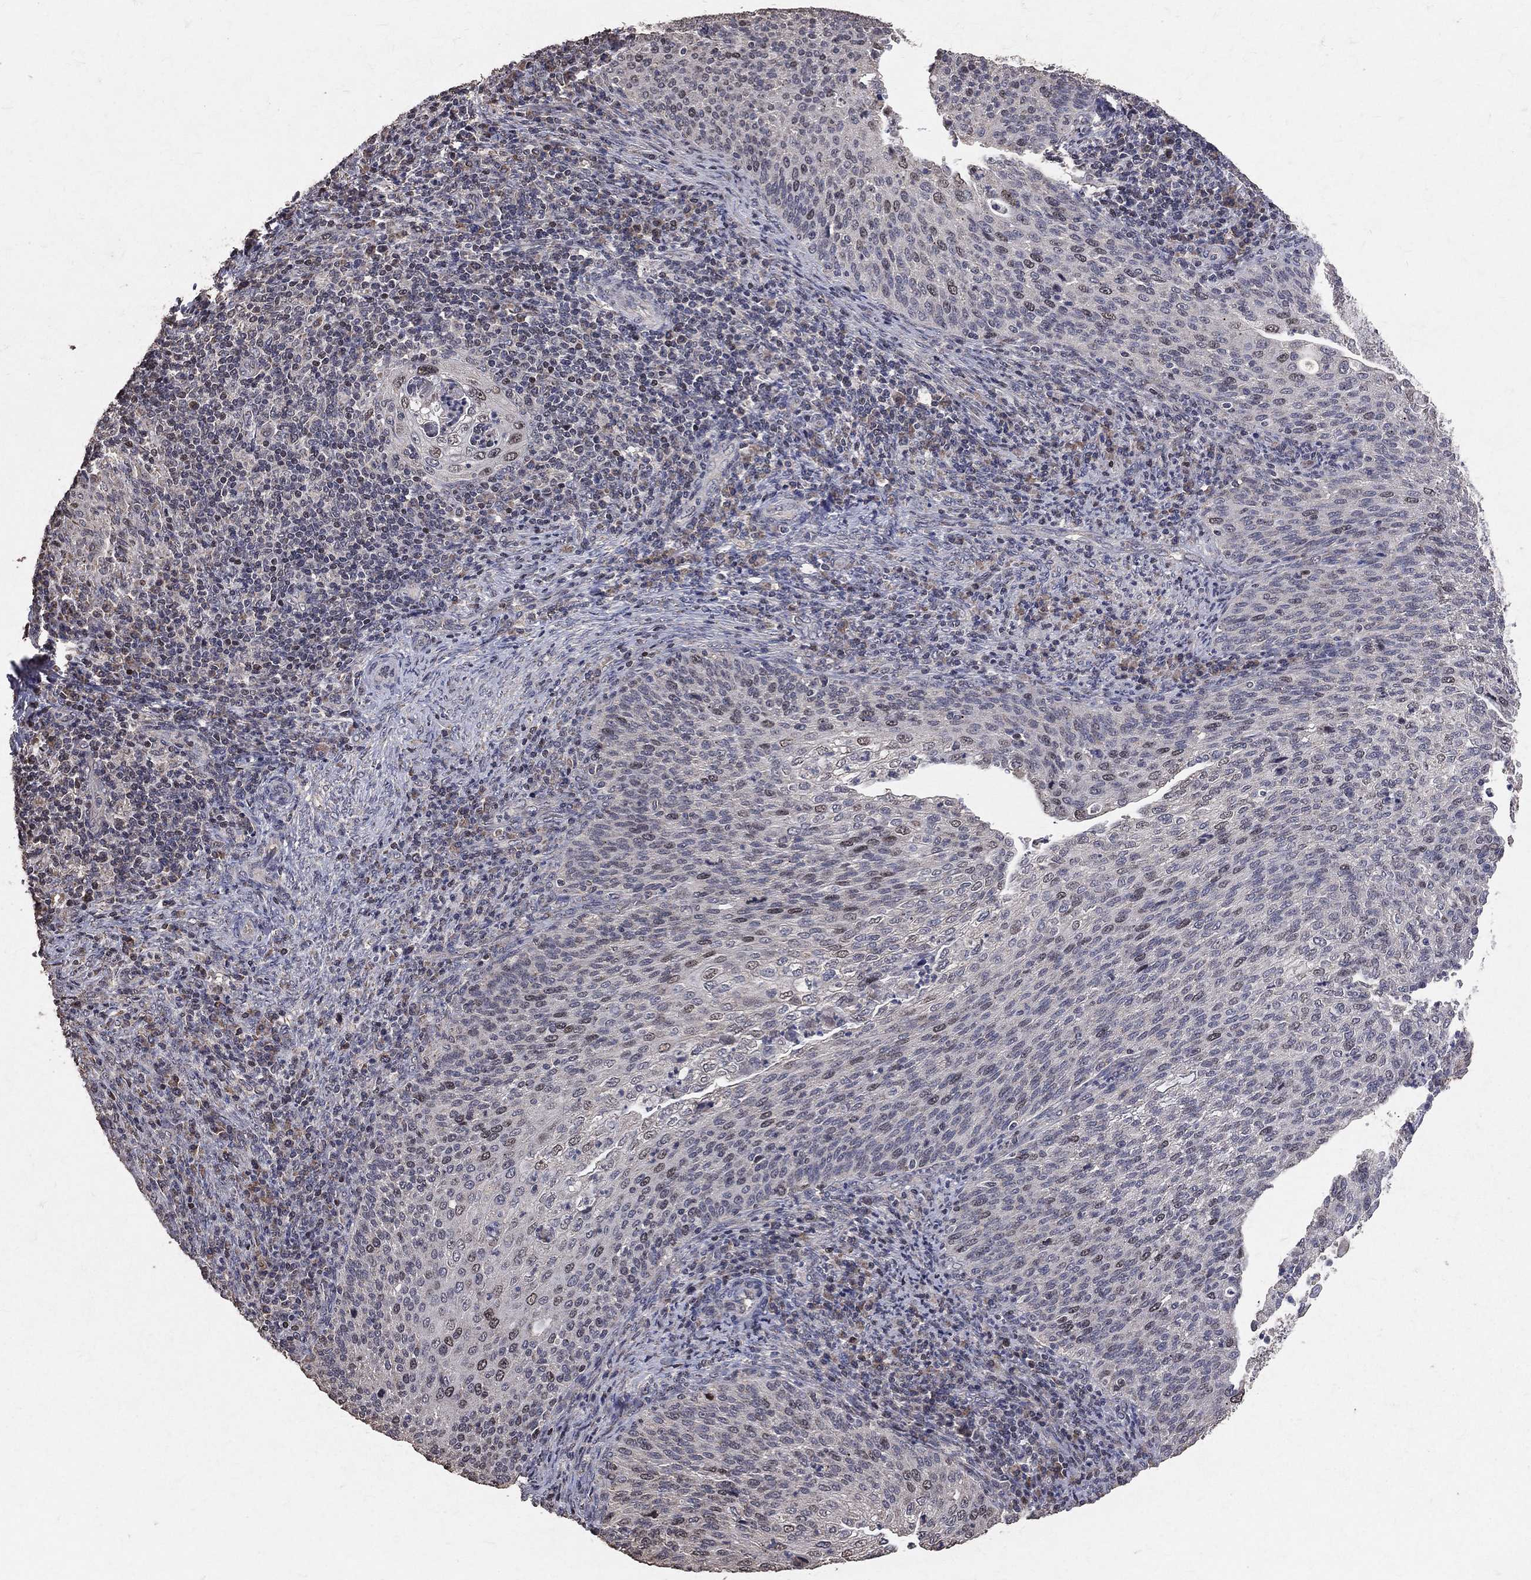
{"staining": {"intensity": "negative", "quantity": "none", "location": "none"}, "tissue": "cervical cancer", "cell_type": "Tumor cells", "image_type": "cancer", "snomed": [{"axis": "morphology", "description": "Squamous cell carcinoma, NOS"}, {"axis": "topography", "description": "Cervix"}], "caption": "The photomicrograph shows no significant expression in tumor cells of cervical cancer (squamous cell carcinoma).", "gene": "LY6K", "patient": {"sex": "female", "age": 52}}